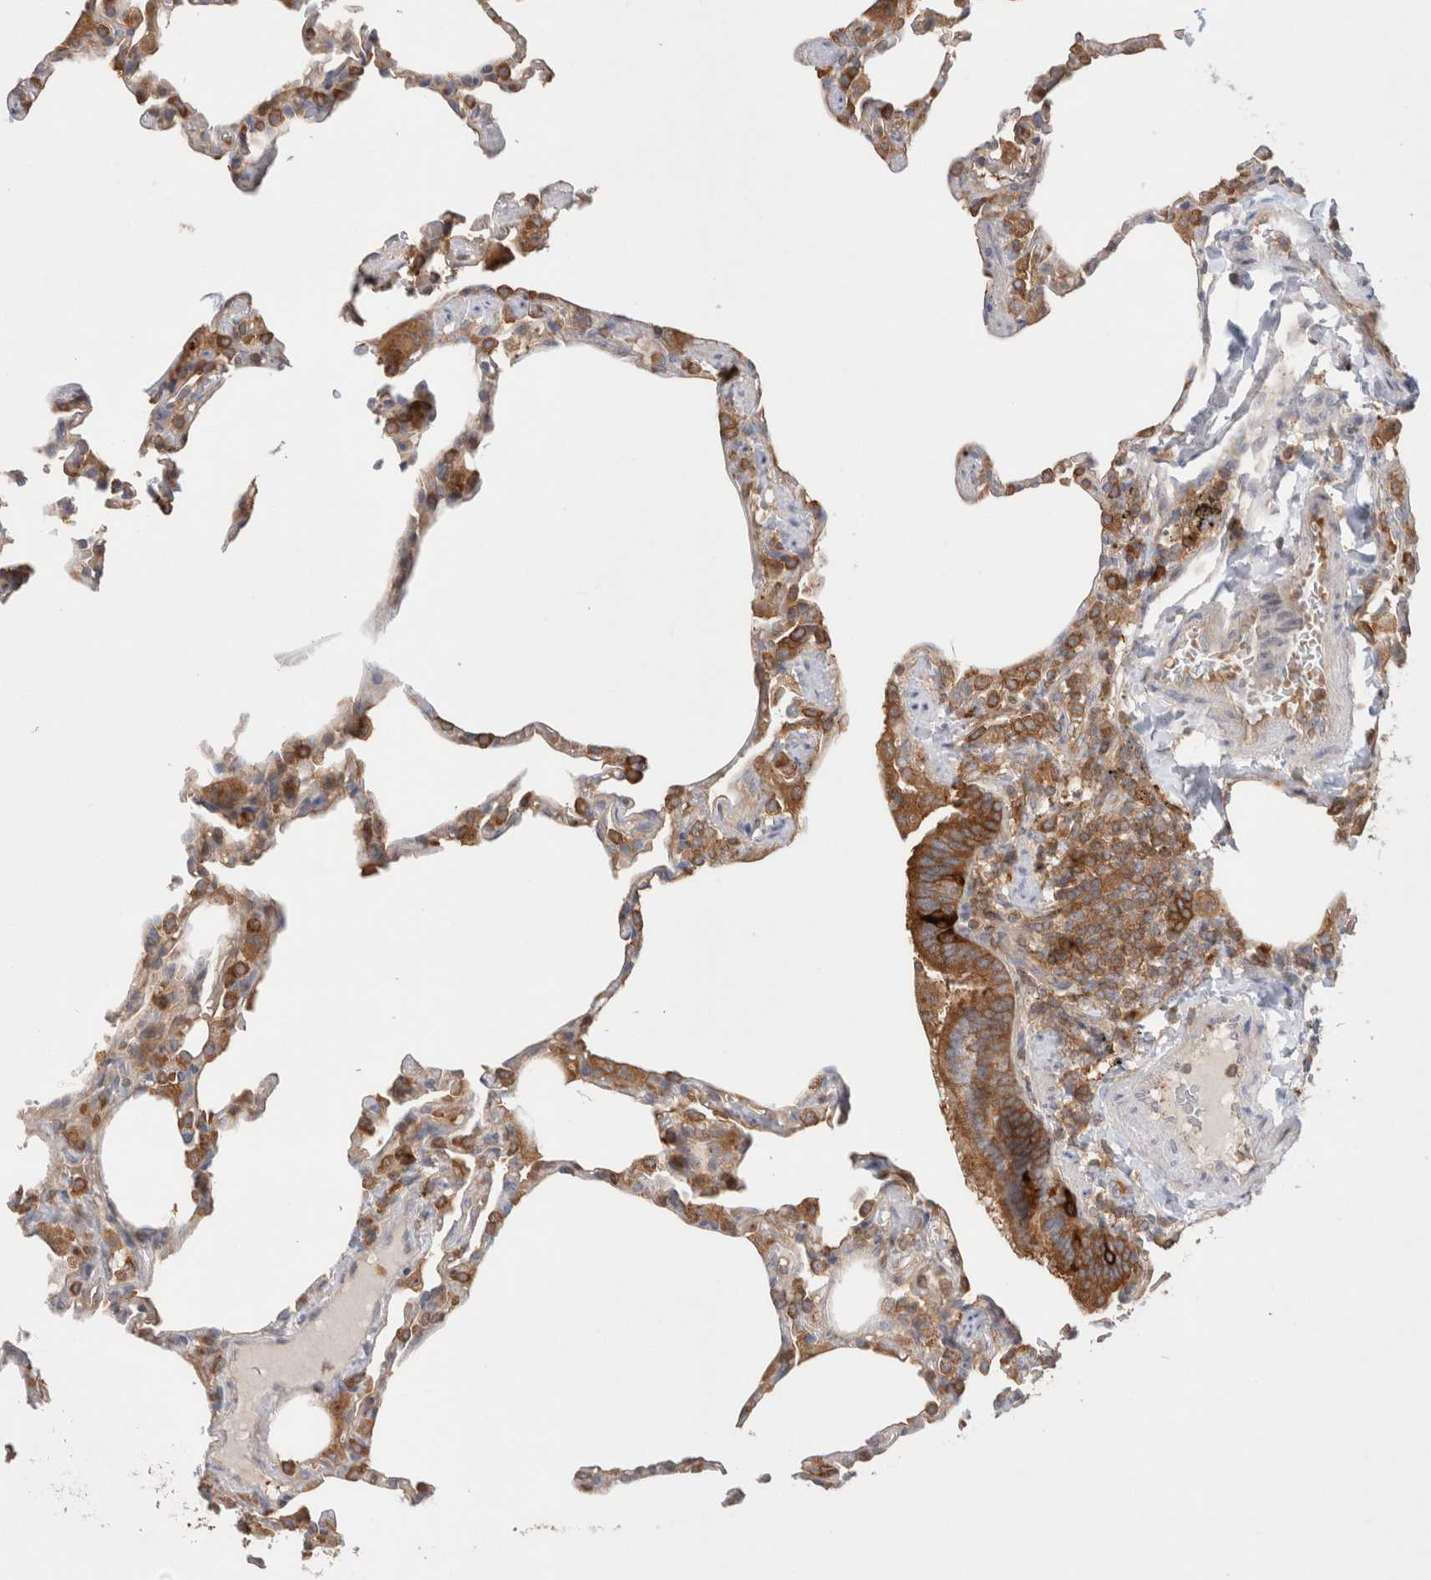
{"staining": {"intensity": "moderate", "quantity": "25%-75%", "location": "cytoplasmic/membranous"}, "tissue": "lung", "cell_type": "Alveolar cells", "image_type": "normal", "snomed": [{"axis": "morphology", "description": "Normal tissue, NOS"}, {"axis": "topography", "description": "Lung"}], "caption": "Alveolar cells show medium levels of moderate cytoplasmic/membranous positivity in approximately 25%-75% of cells in benign human lung. The protein of interest is stained brown, and the nuclei are stained in blue (DAB (3,3'-diaminobenzidine) IHC with brightfield microscopy, high magnification).", "gene": "KLHL14", "patient": {"sex": "male", "age": 20}}